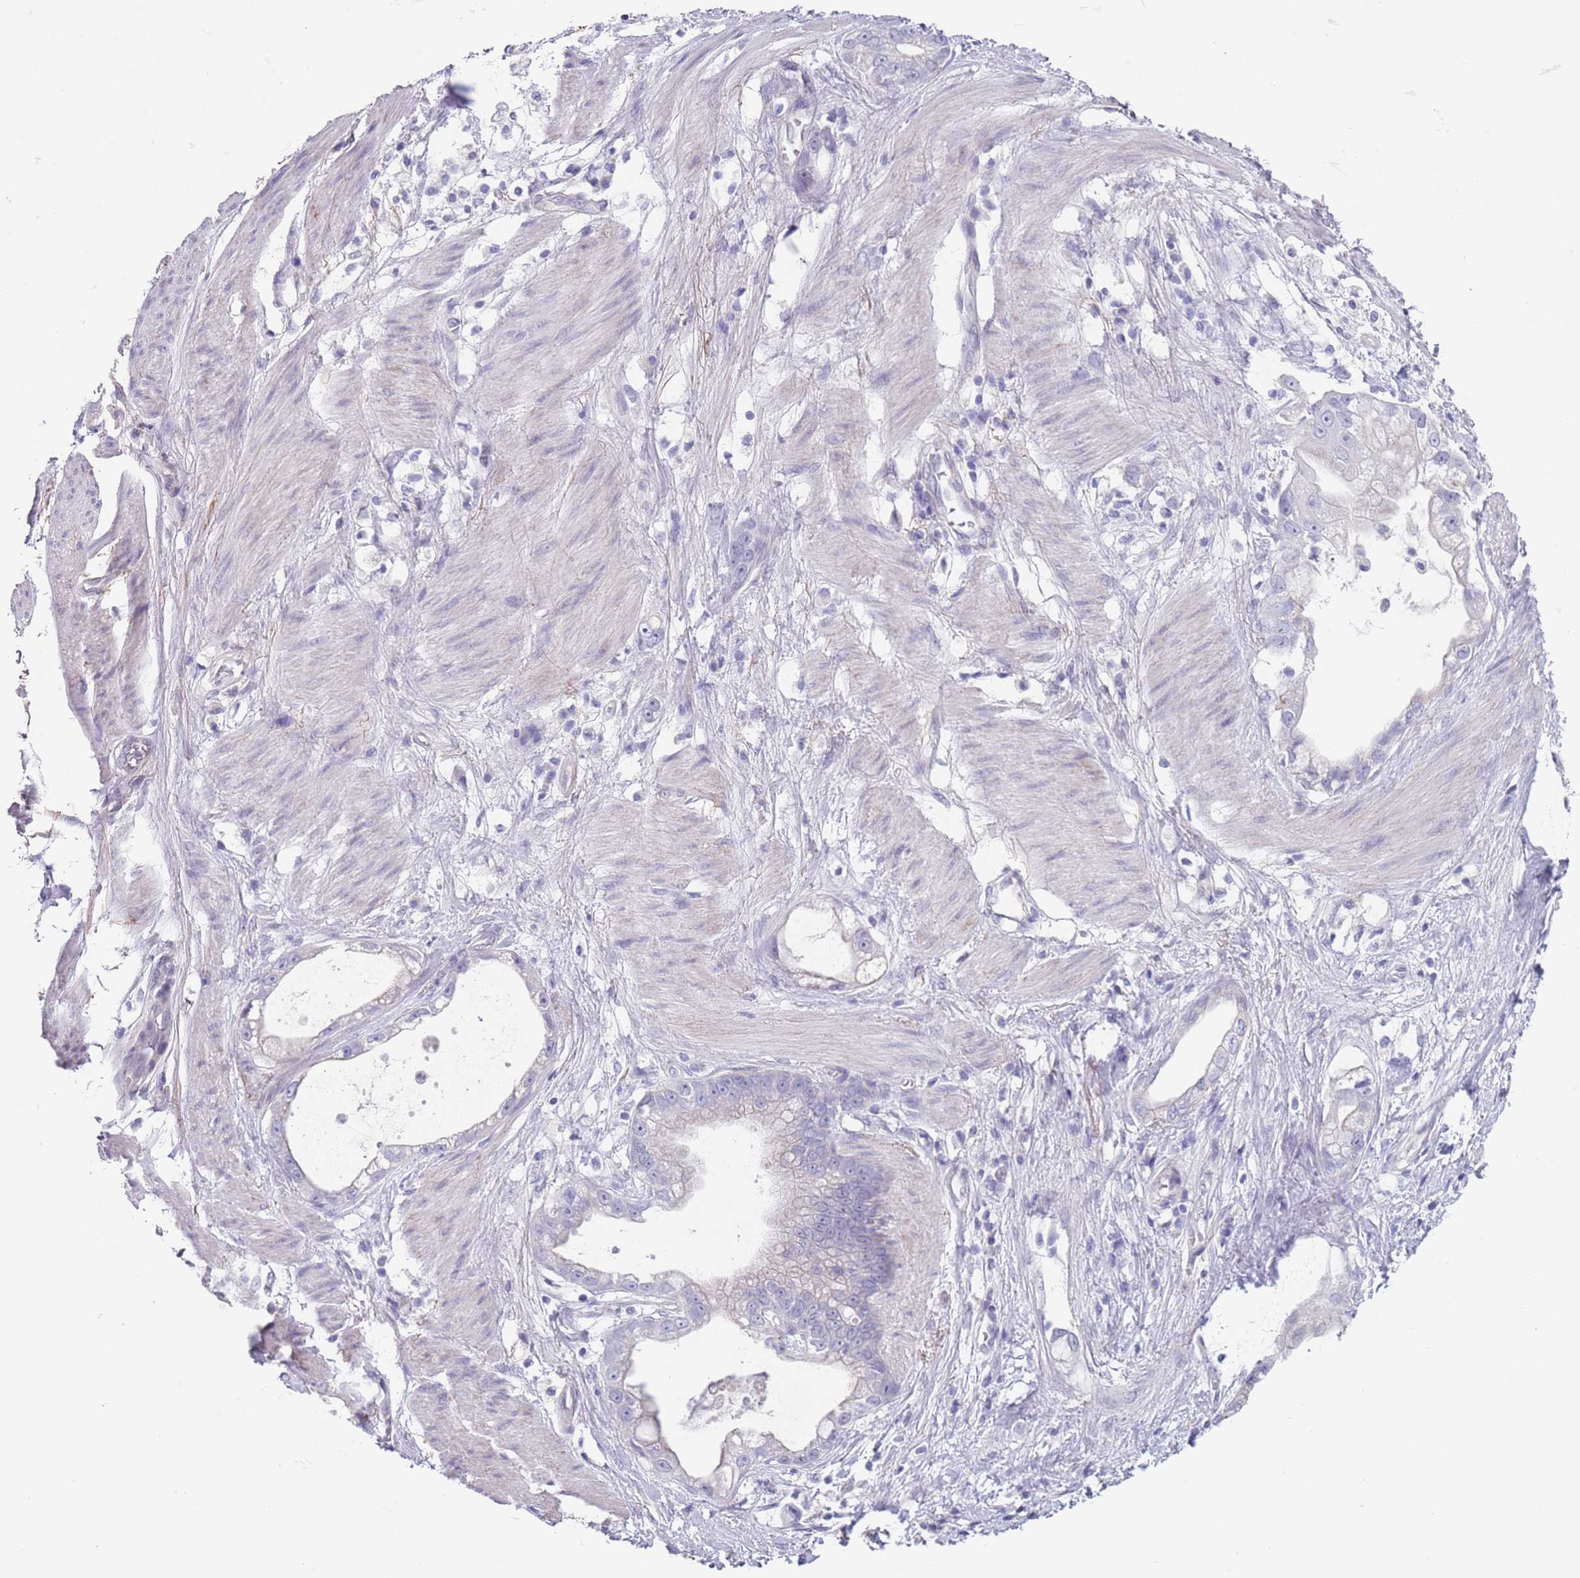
{"staining": {"intensity": "negative", "quantity": "none", "location": "none"}, "tissue": "stomach cancer", "cell_type": "Tumor cells", "image_type": "cancer", "snomed": [{"axis": "morphology", "description": "Adenocarcinoma, NOS"}, {"axis": "topography", "description": "Stomach"}], "caption": "High power microscopy image of an IHC histopathology image of stomach cancer (adenocarcinoma), revealing no significant positivity in tumor cells. The staining was performed using DAB (3,3'-diaminobenzidine) to visualize the protein expression in brown, while the nuclei were stained in blue with hematoxylin (Magnification: 20x).", "gene": "RNF169", "patient": {"sex": "male", "age": 55}}